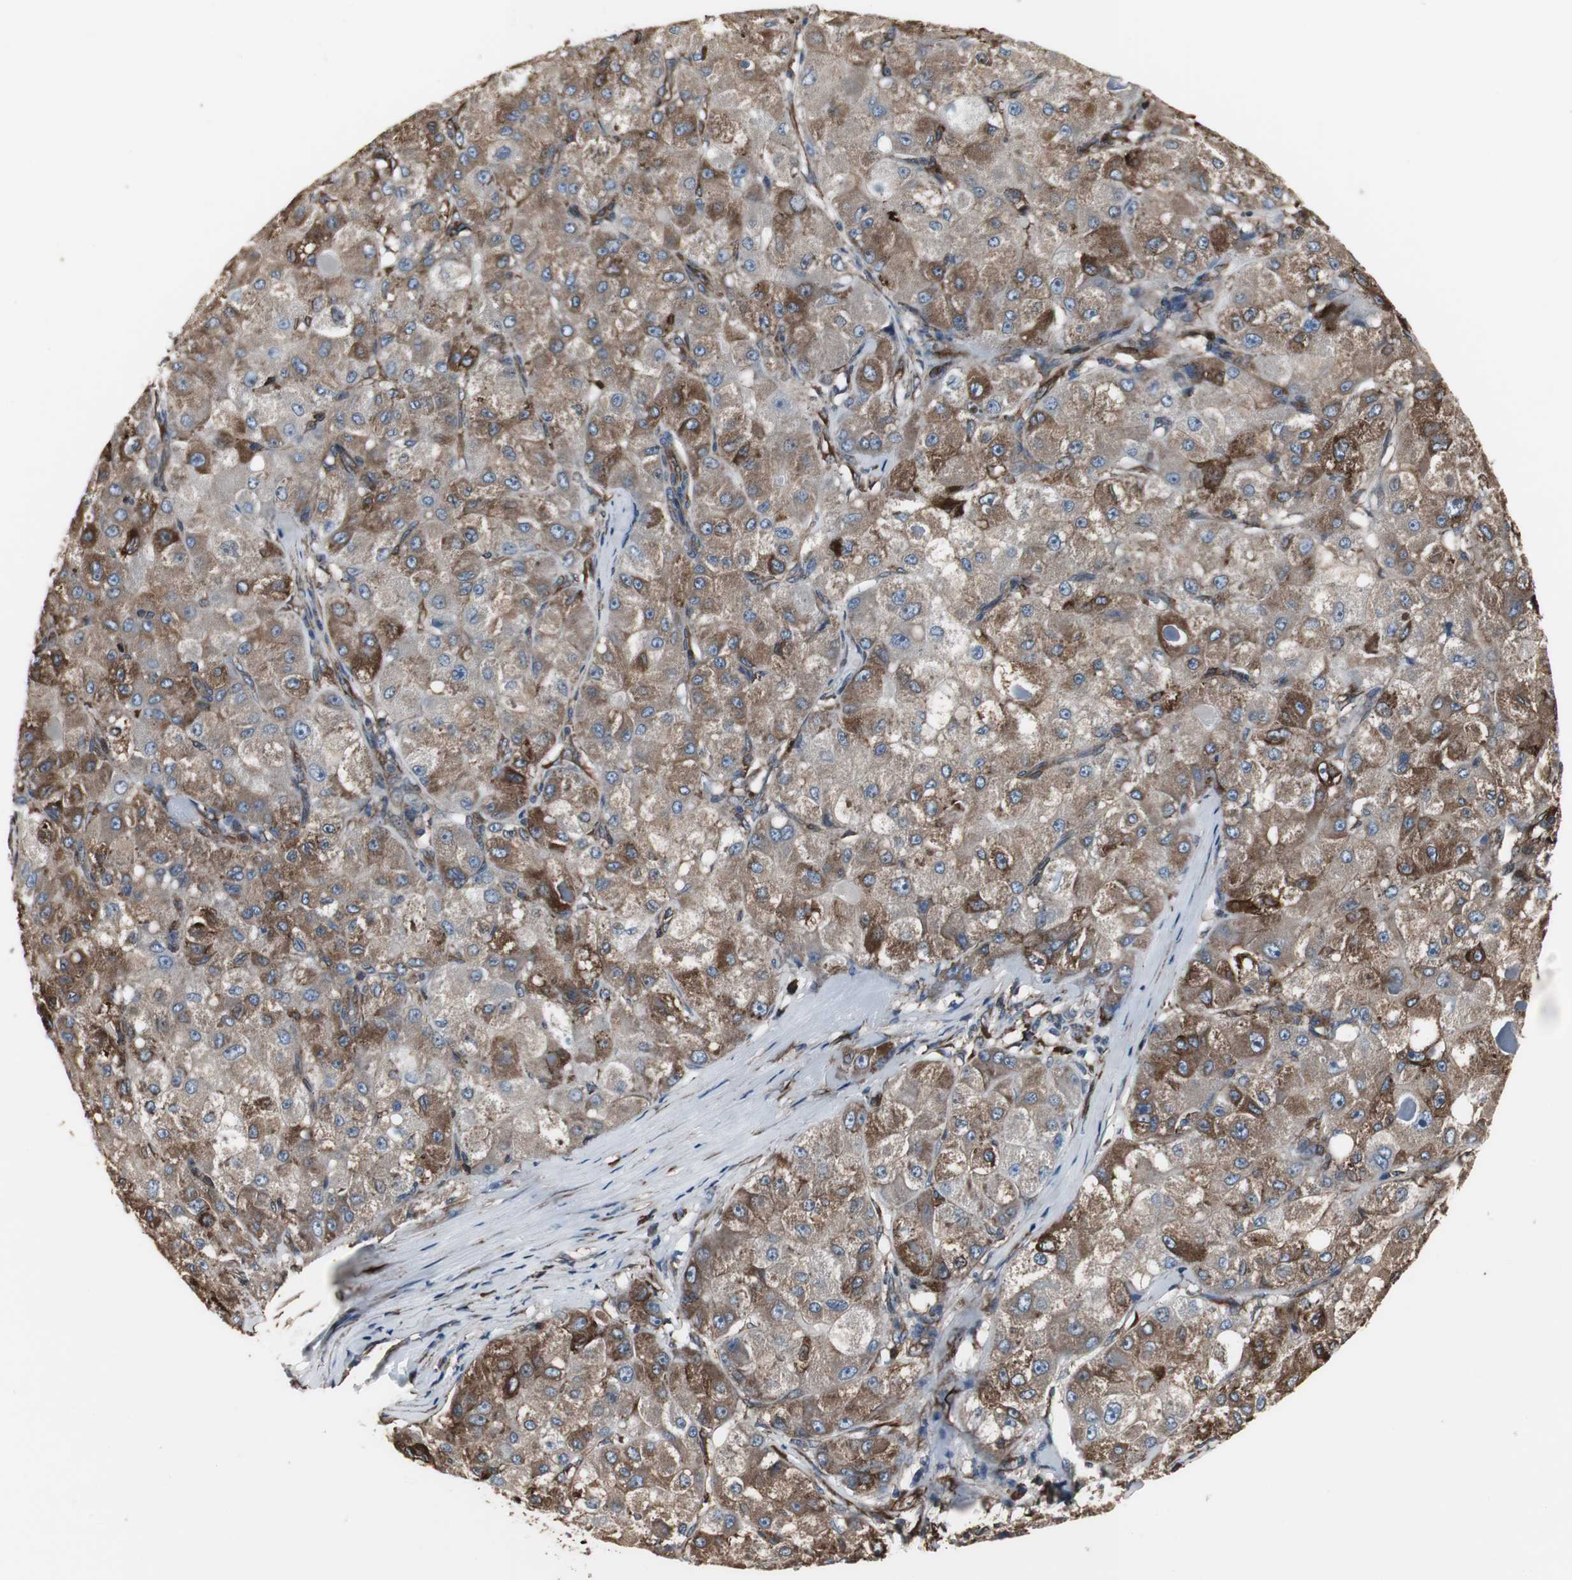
{"staining": {"intensity": "moderate", "quantity": ">75%", "location": "cytoplasmic/membranous"}, "tissue": "liver cancer", "cell_type": "Tumor cells", "image_type": "cancer", "snomed": [{"axis": "morphology", "description": "Carcinoma, Hepatocellular, NOS"}, {"axis": "topography", "description": "Liver"}], "caption": "Brown immunohistochemical staining in liver cancer demonstrates moderate cytoplasmic/membranous positivity in about >75% of tumor cells. (DAB IHC, brown staining for protein, blue staining for nuclei).", "gene": "CALU", "patient": {"sex": "male", "age": 80}}